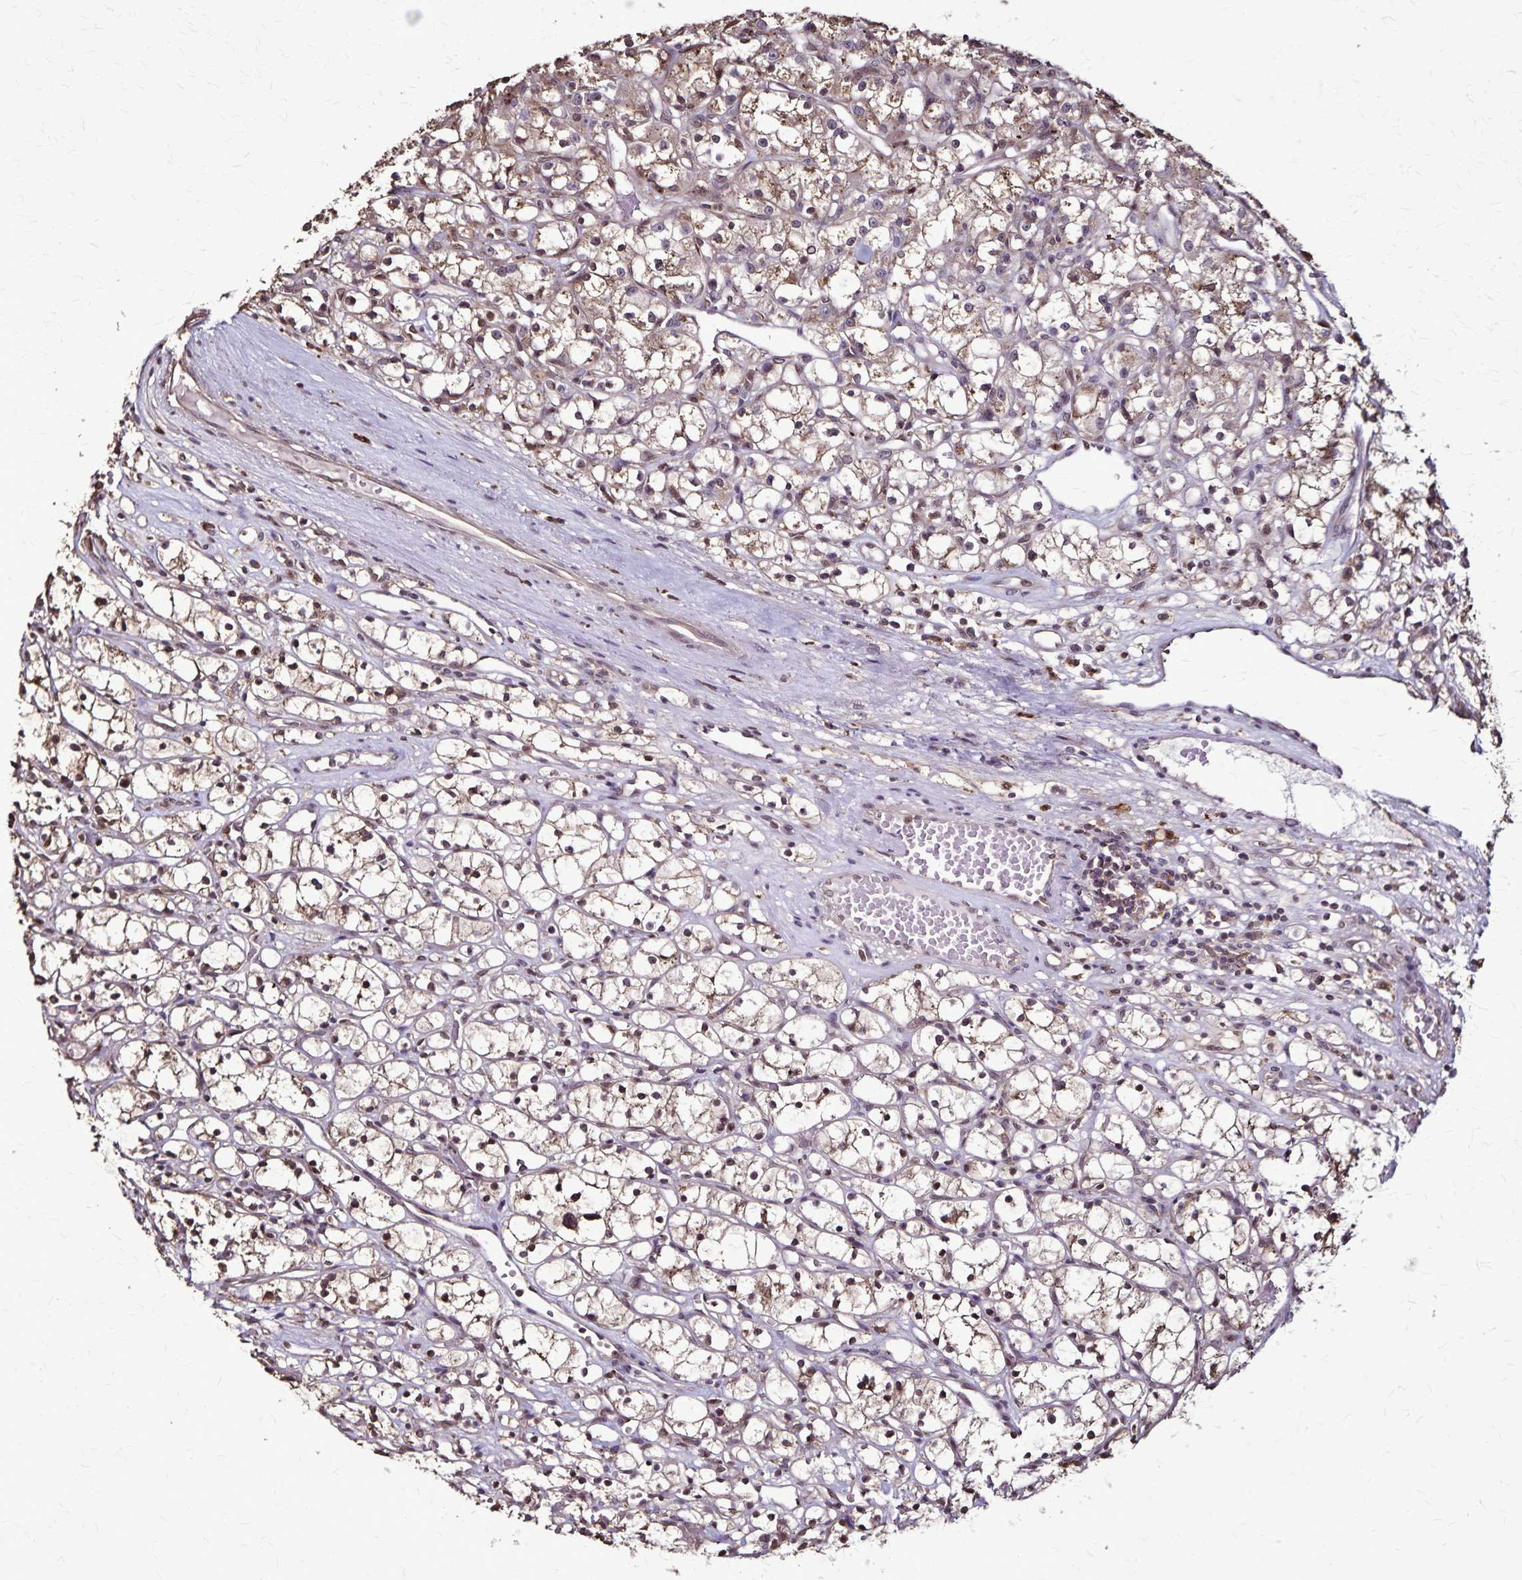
{"staining": {"intensity": "moderate", "quantity": "25%-75%", "location": "cytoplasmic/membranous"}, "tissue": "renal cancer", "cell_type": "Tumor cells", "image_type": "cancer", "snomed": [{"axis": "morphology", "description": "Adenocarcinoma, NOS"}, {"axis": "topography", "description": "Kidney"}], "caption": "Renal adenocarcinoma stained with a protein marker exhibits moderate staining in tumor cells.", "gene": "CHMP1B", "patient": {"sex": "female", "age": 59}}